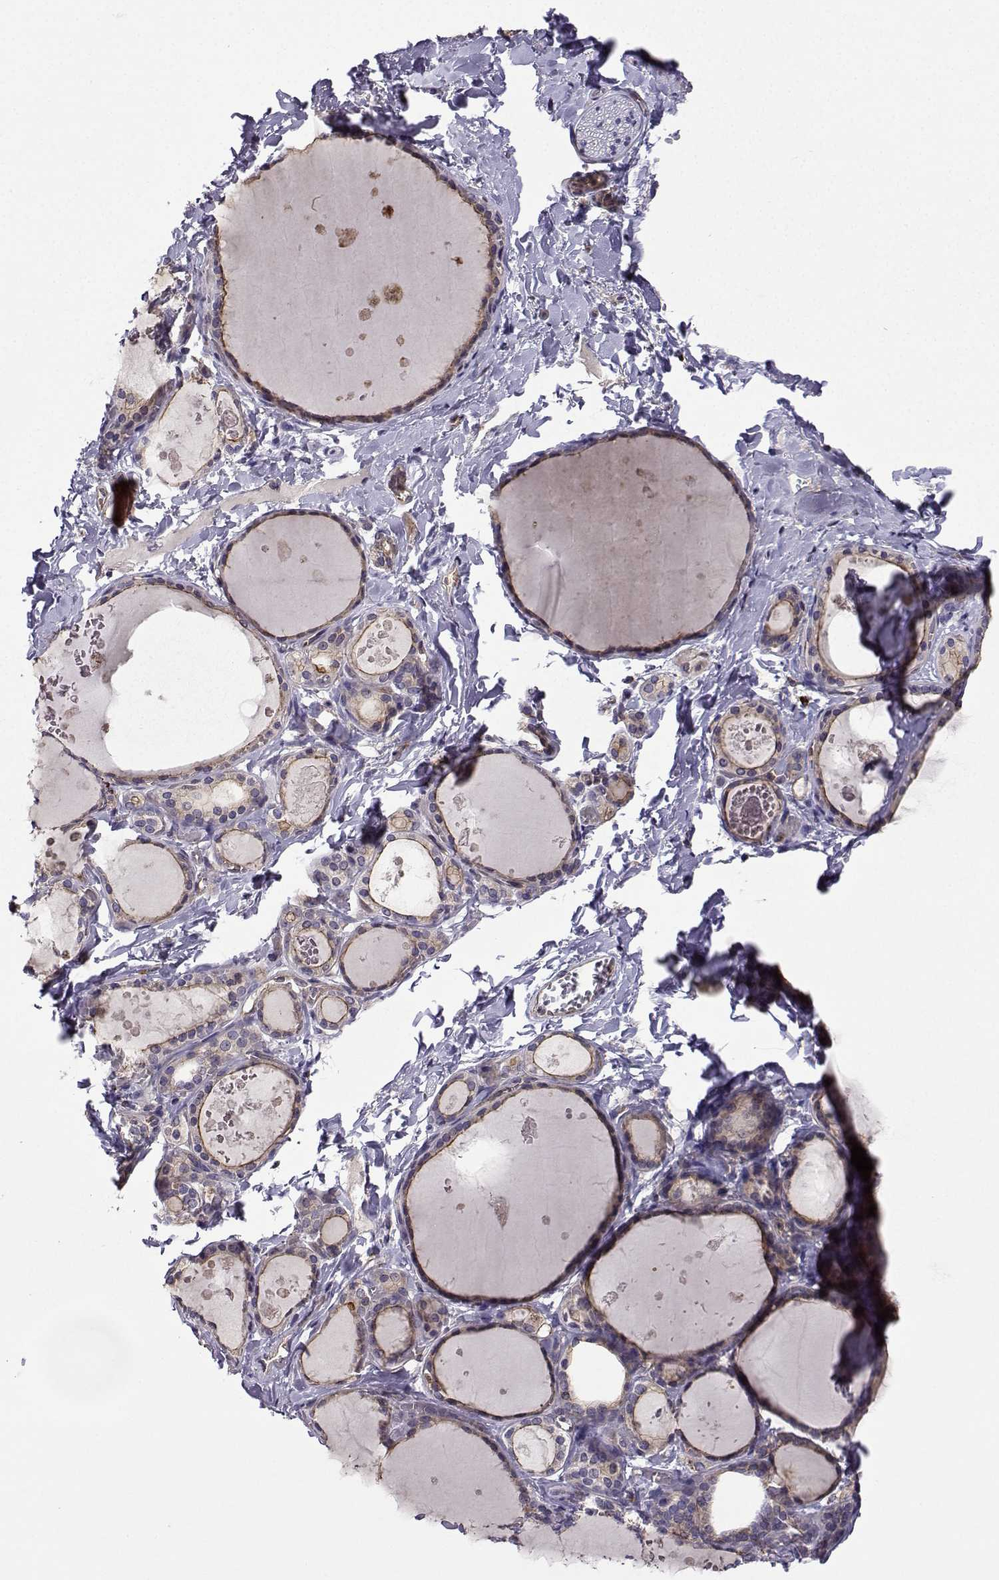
{"staining": {"intensity": "moderate", "quantity": ">75%", "location": "cytoplasmic/membranous"}, "tissue": "thyroid gland", "cell_type": "Glandular cells", "image_type": "normal", "snomed": [{"axis": "morphology", "description": "Normal tissue, NOS"}, {"axis": "topography", "description": "Thyroid gland"}], "caption": "Thyroid gland stained for a protein (brown) reveals moderate cytoplasmic/membranous positive expression in about >75% of glandular cells.", "gene": "ITGB8", "patient": {"sex": "female", "age": 56}}